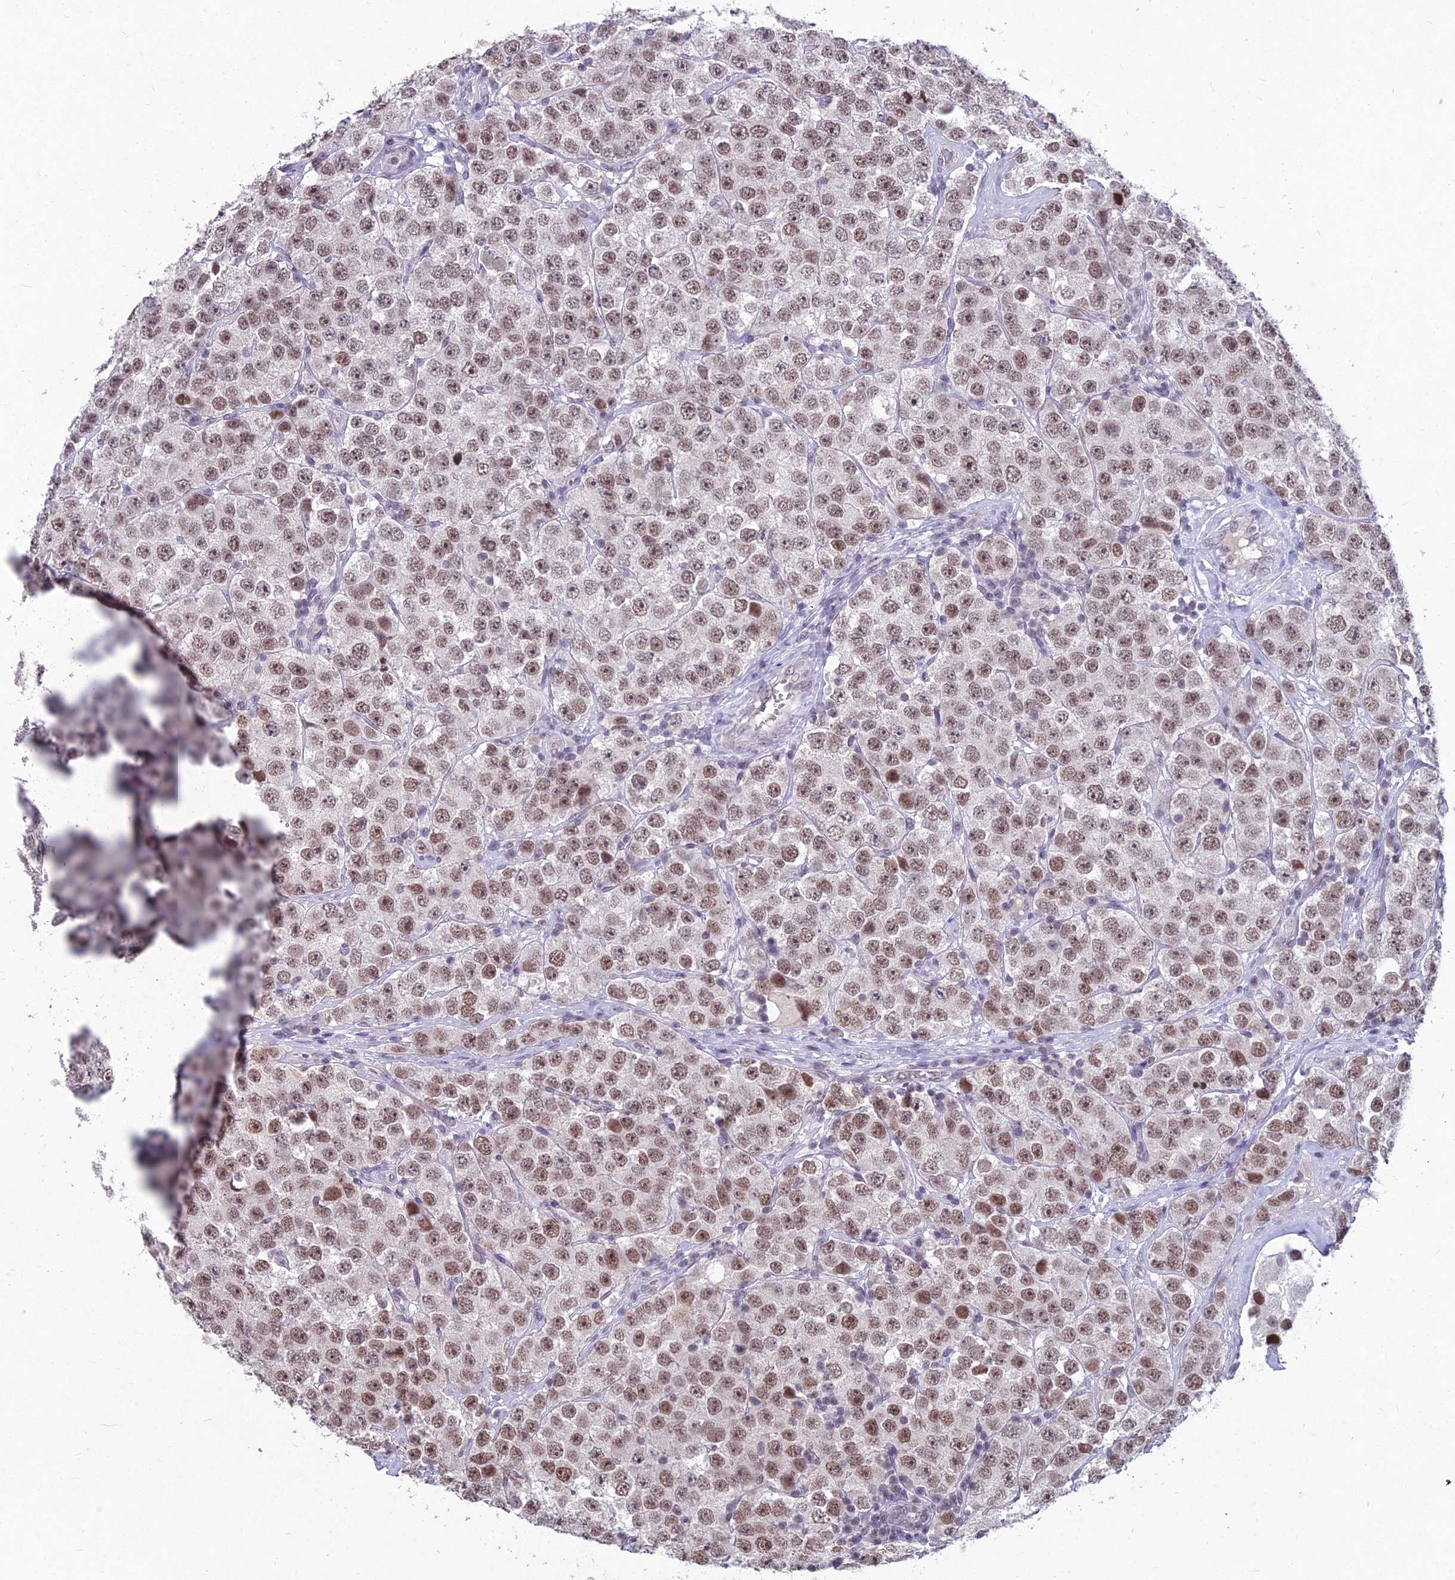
{"staining": {"intensity": "moderate", "quantity": ">75%", "location": "nuclear"}, "tissue": "testis cancer", "cell_type": "Tumor cells", "image_type": "cancer", "snomed": [{"axis": "morphology", "description": "Seminoma, NOS"}, {"axis": "topography", "description": "Testis"}], "caption": "IHC staining of testis seminoma, which demonstrates medium levels of moderate nuclear staining in approximately >75% of tumor cells indicating moderate nuclear protein positivity. The staining was performed using DAB (3,3'-diaminobenzidine) (brown) for protein detection and nuclei were counterstained in hematoxylin (blue).", "gene": "KAT7", "patient": {"sex": "male", "age": 28}}